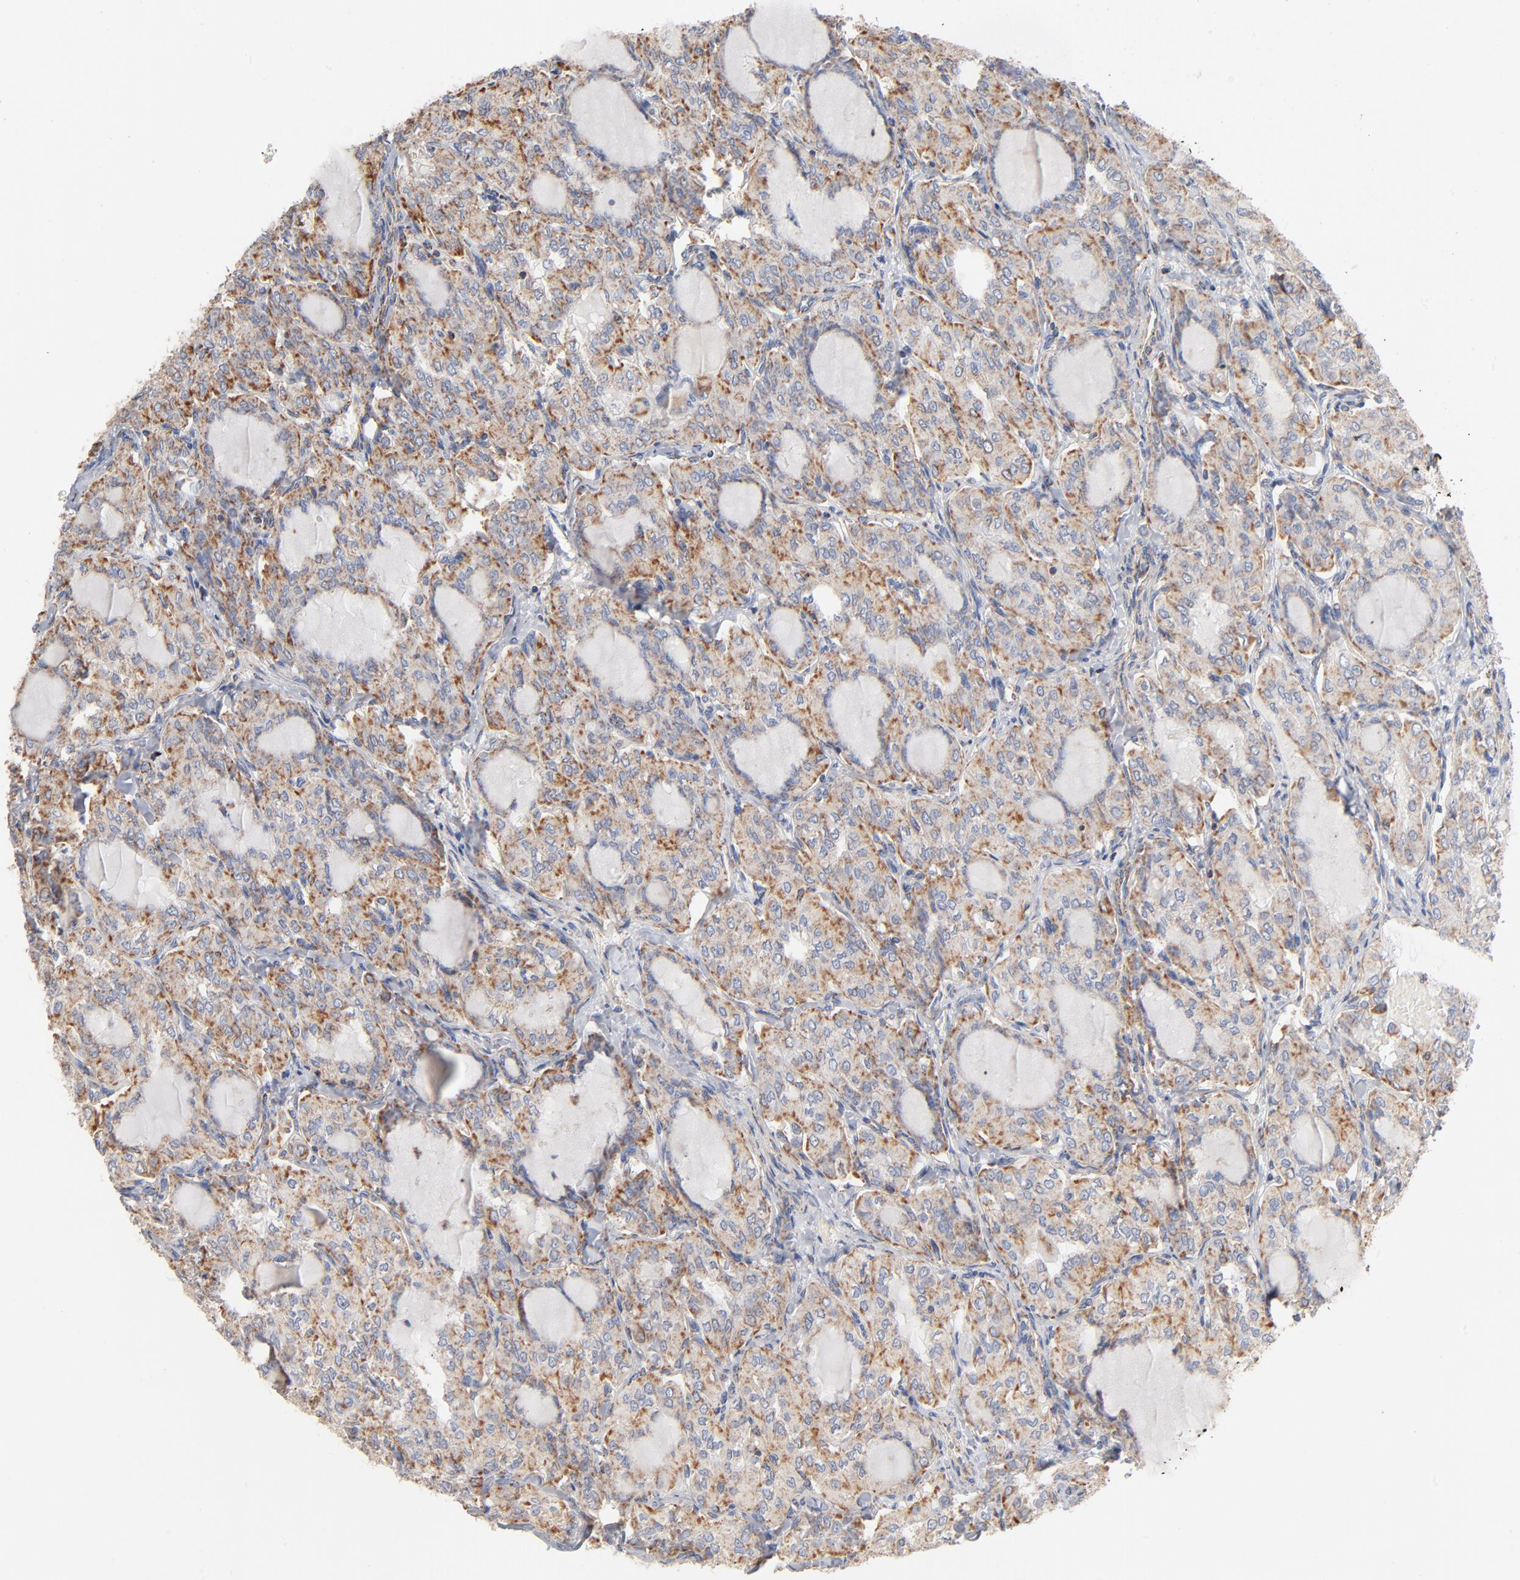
{"staining": {"intensity": "moderate", "quantity": ">75%", "location": "cytoplasmic/membranous"}, "tissue": "thyroid cancer", "cell_type": "Tumor cells", "image_type": "cancer", "snomed": [{"axis": "morphology", "description": "Papillary adenocarcinoma, NOS"}, {"axis": "topography", "description": "Thyroid gland"}], "caption": "Protein staining of thyroid cancer tissue displays moderate cytoplasmic/membranous staining in approximately >75% of tumor cells.", "gene": "UQCRC1", "patient": {"sex": "male", "age": 20}}